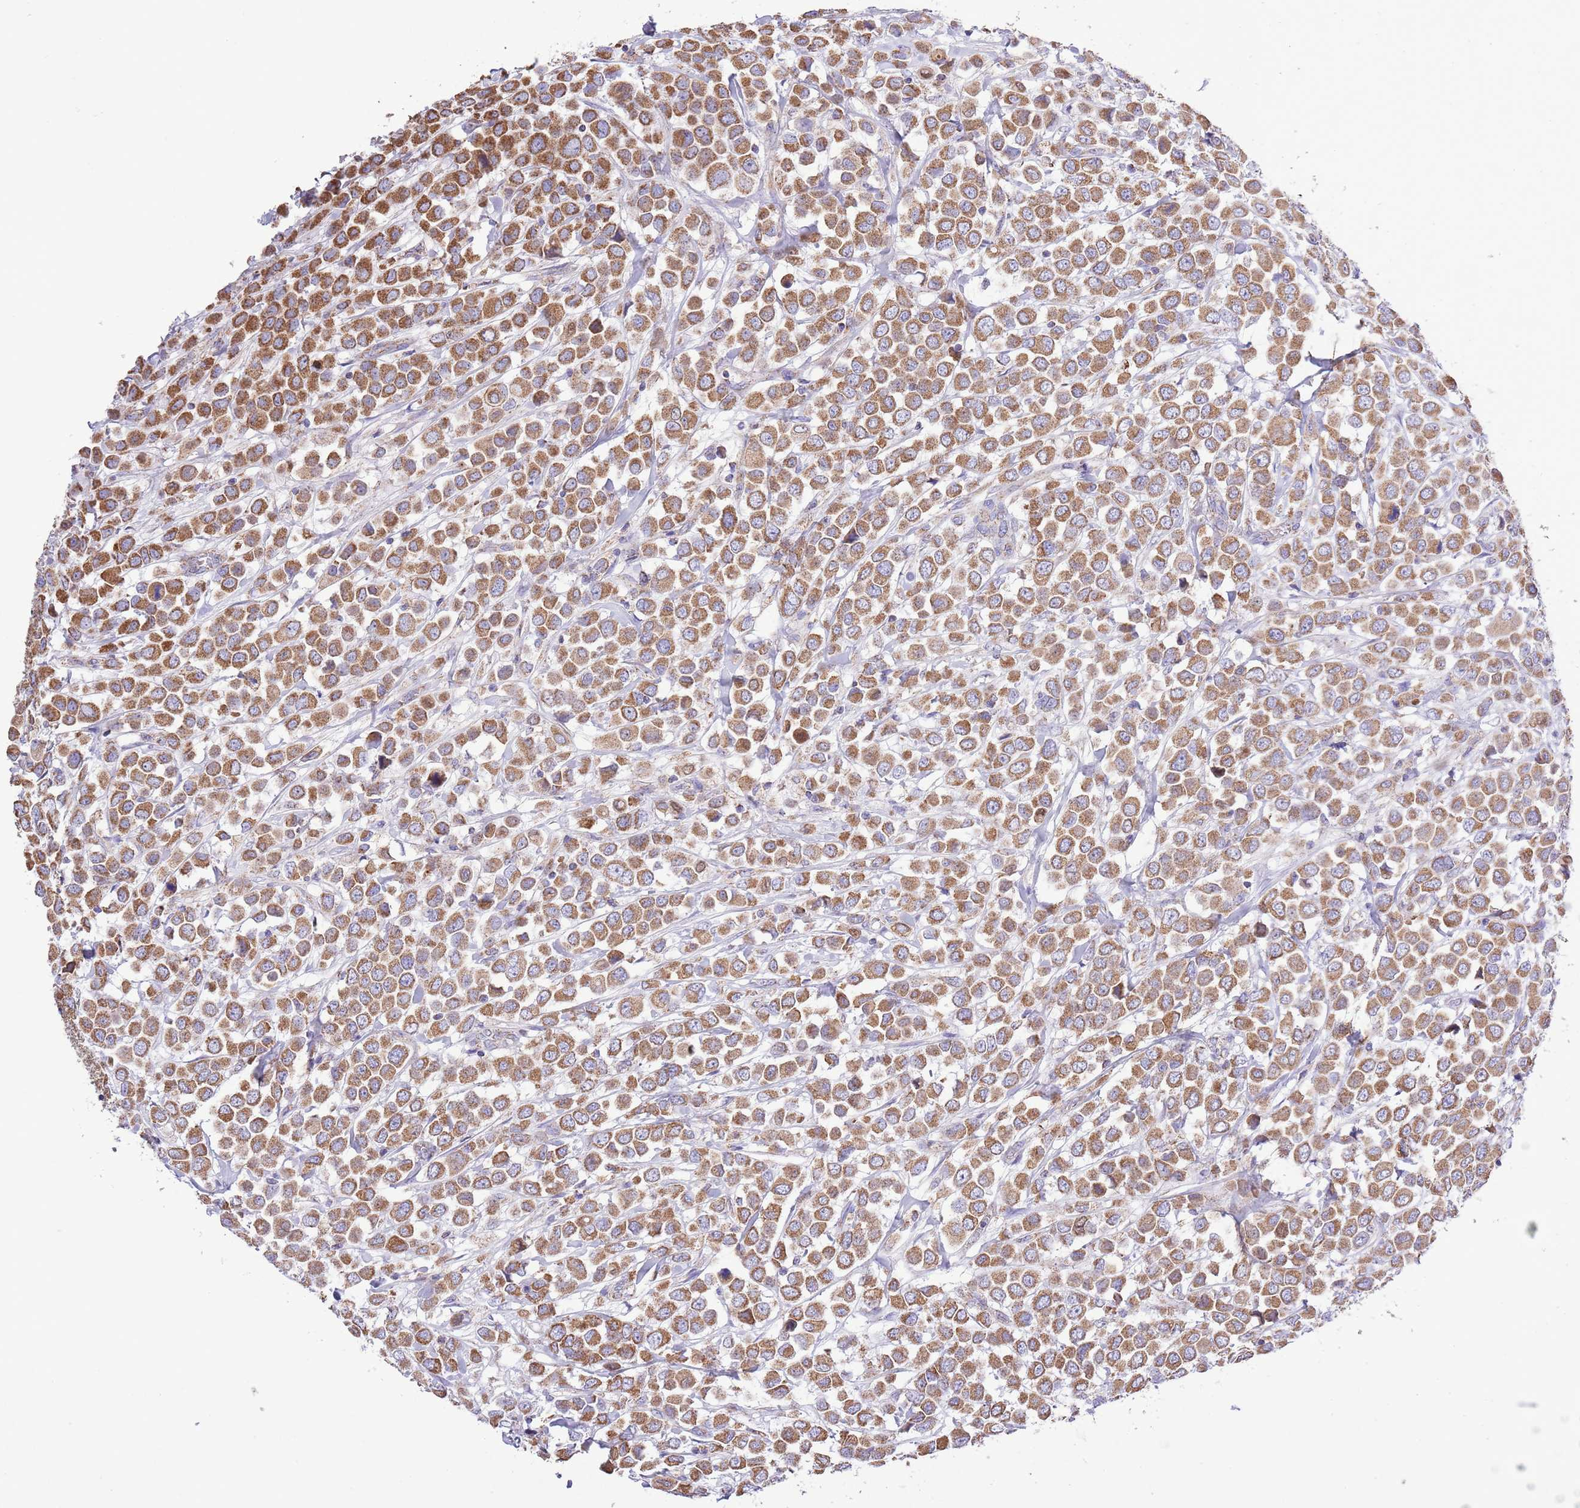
{"staining": {"intensity": "moderate", "quantity": ">75%", "location": "cytoplasmic/membranous"}, "tissue": "breast cancer", "cell_type": "Tumor cells", "image_type": "cancer", "snomed": [{"axis": "morphology", "description": "Duct carcinoma"}, {"axis": "topography", "description": "Breast"}], "caption": "Moderate cytoplasmic/membranous expression is present in approximately >75% of tumor cells in breast cancer.", "gene": "TEKTIP1", "patient": {"sex": "female", "age": 61}}